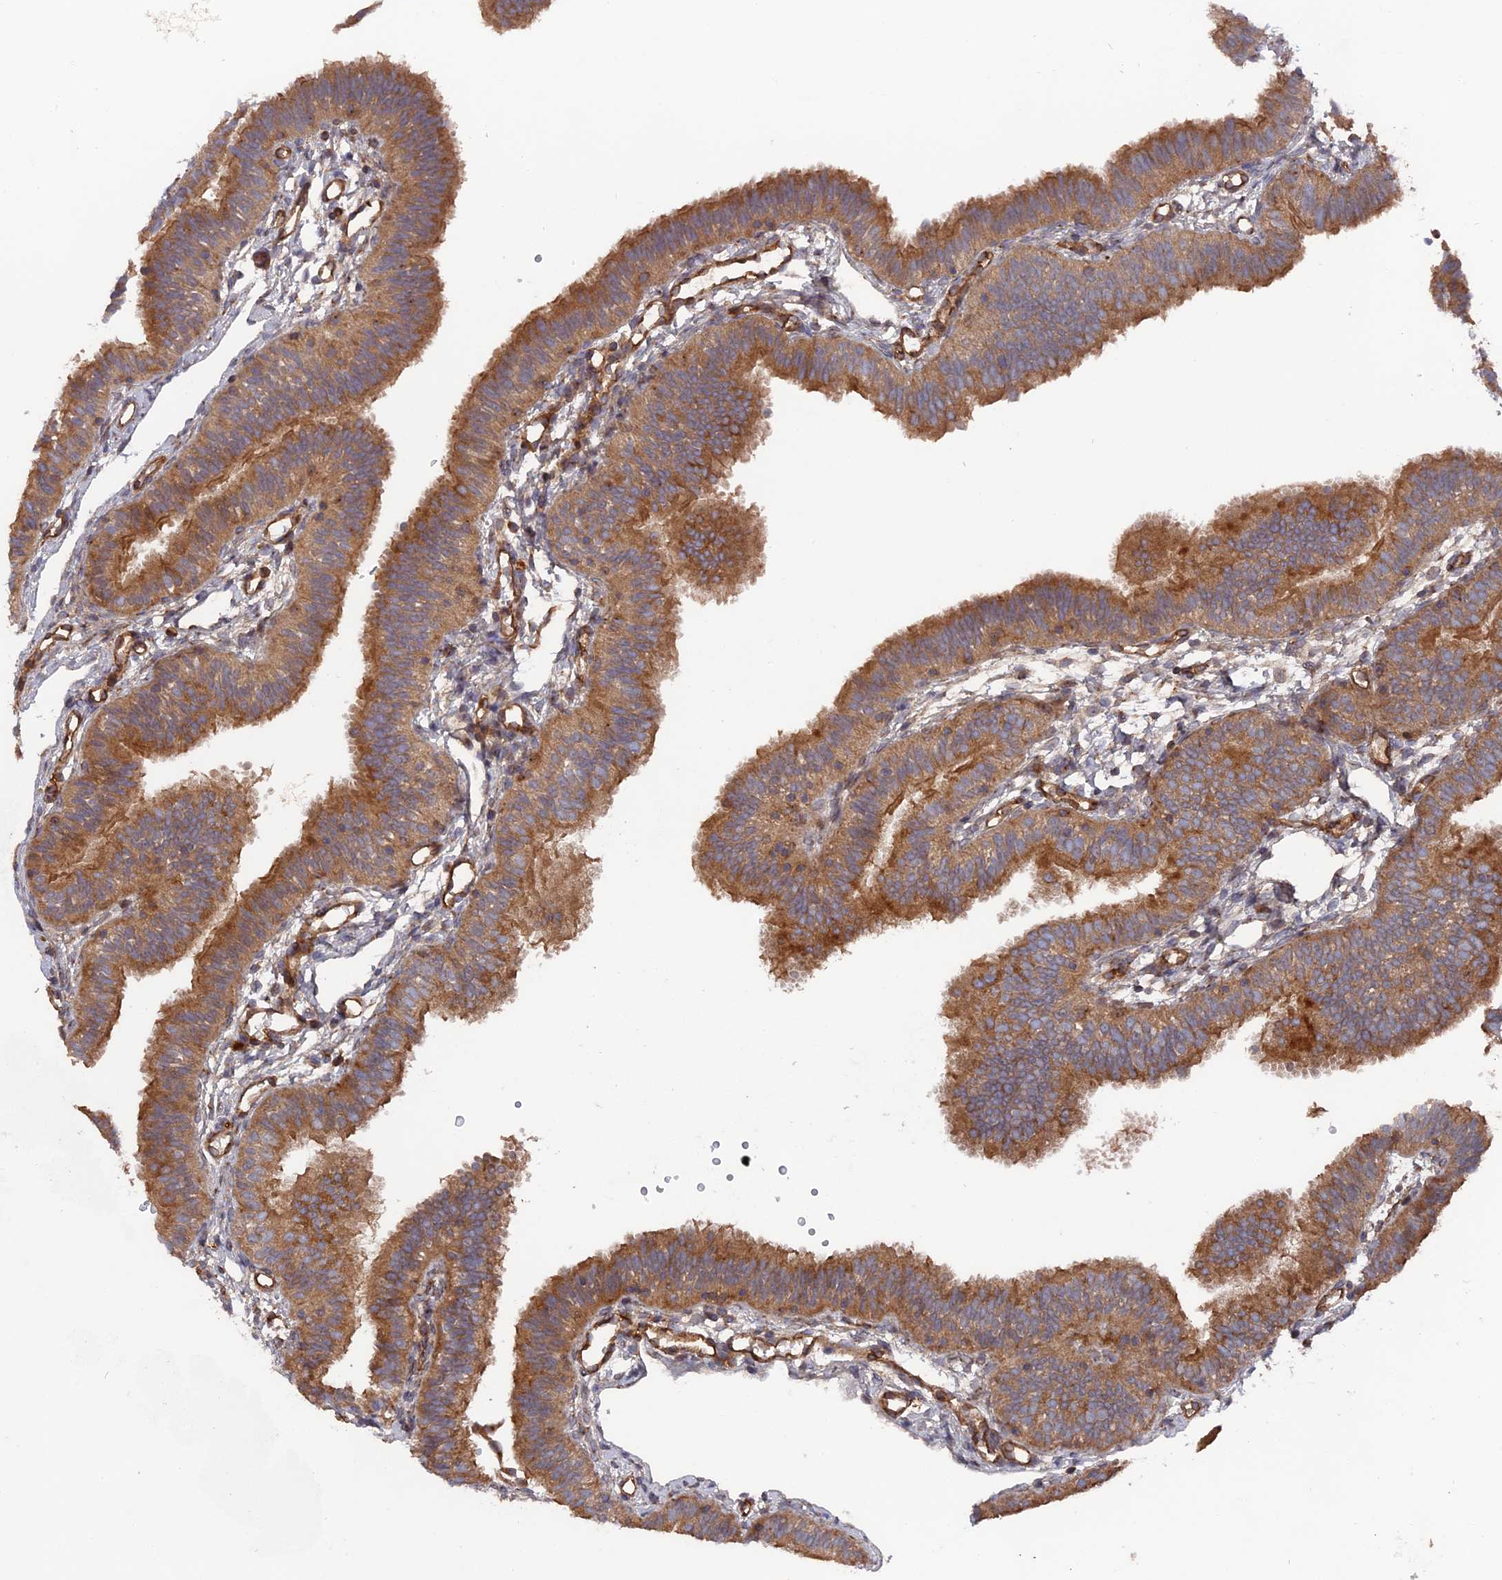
{"staining": {"intensity": "moderate", "quantity": ">75%", "location": "cytoplasmic/membranous"}, "tissue": "fallopian tube", "cell_type": "Glandular cells", "image_type": "normal", "snomed": [{"axis": "morphology", "description": "Normal tissue, NOS"}, {"axis": "topography", "description": "Fallopian tube"}], "caption": "Immunohistochemical staining of benign fallopian tube displays moderate cytoplasmic/membranous protein expression in approximately >75% of glandular cells.", "gene": "DEF8", "patient": {"sex": "female", "age": 35}}